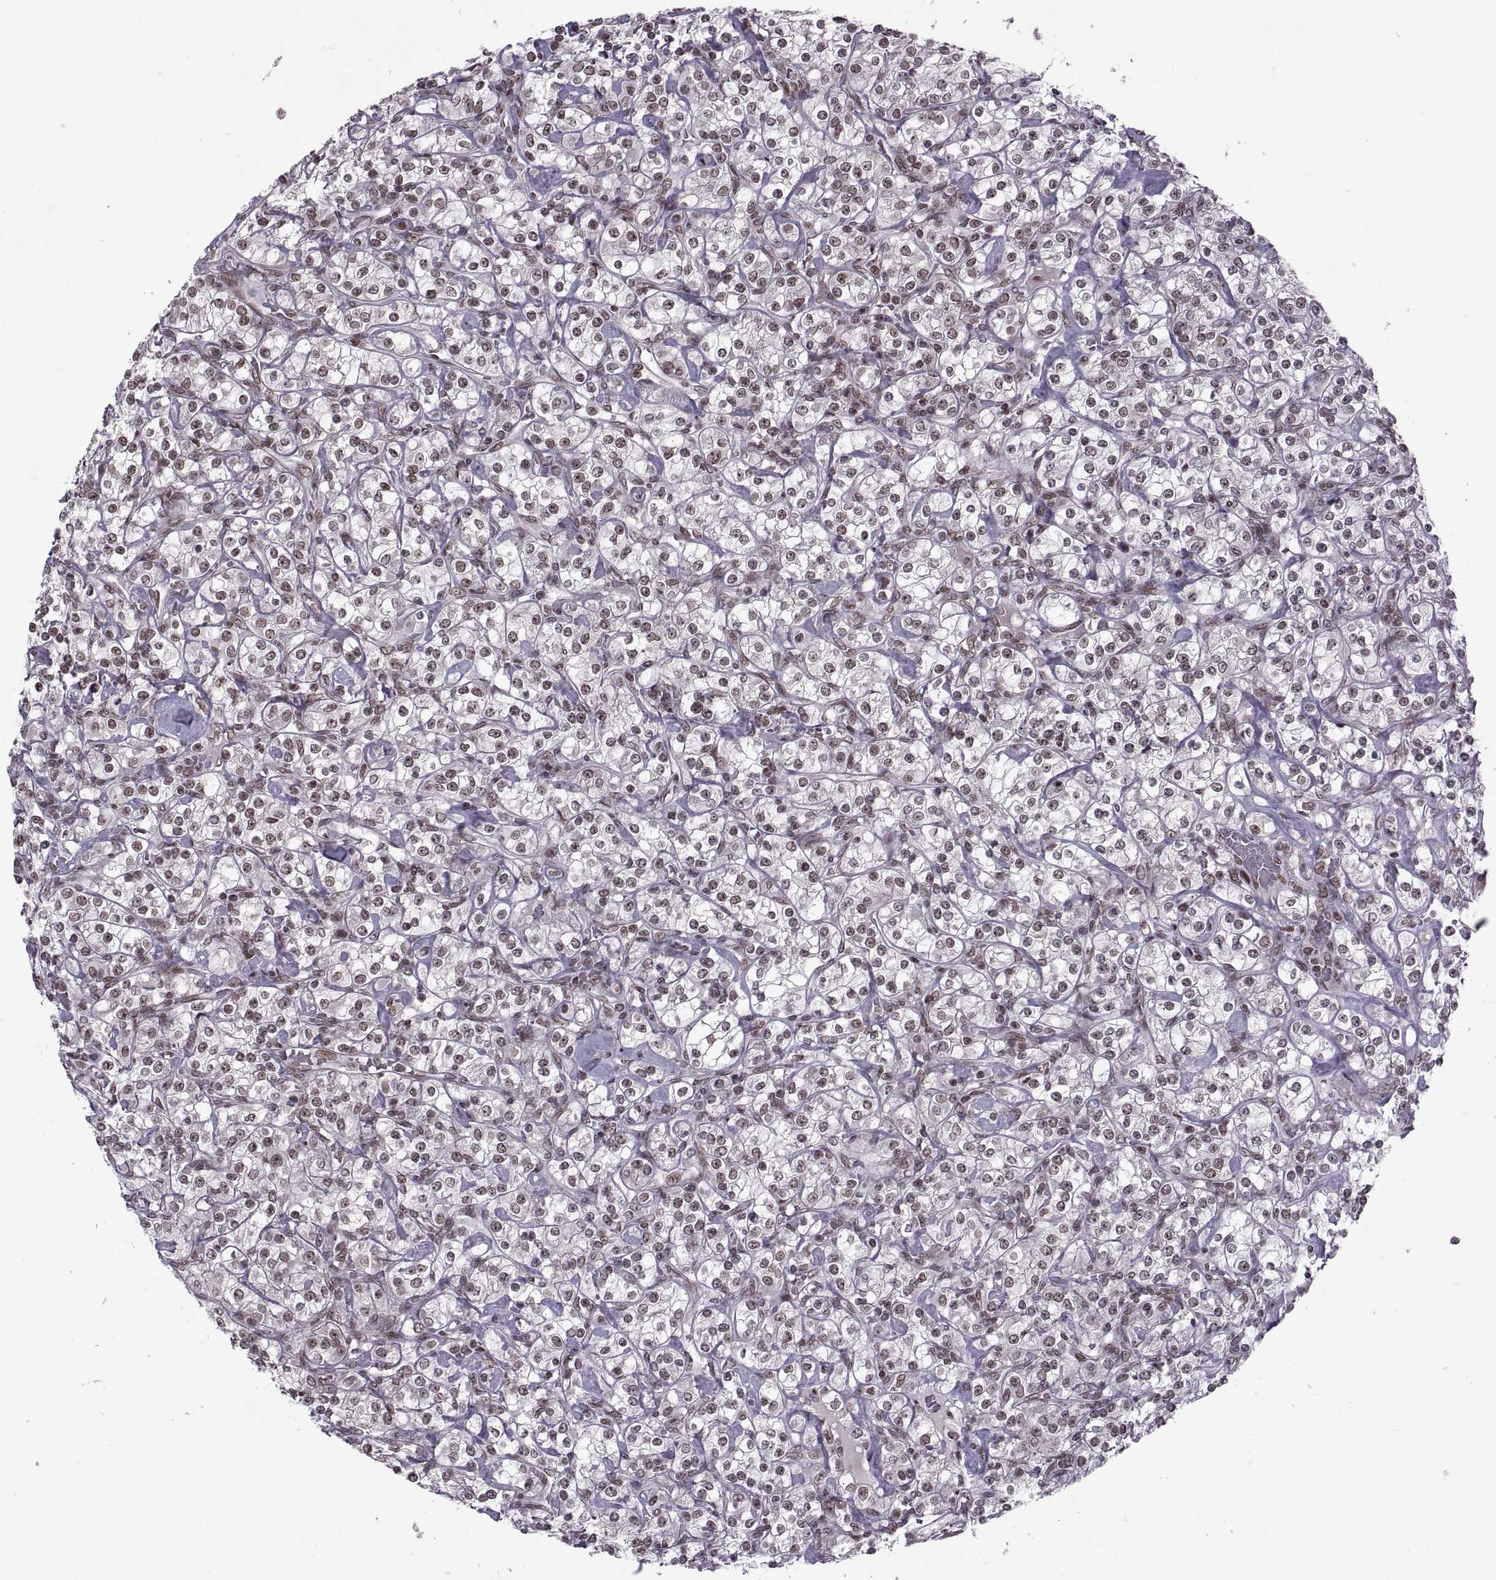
{"staining": {"intensity": "strong", "quantity": "25%-75%", "location": "nuclear"}, "tissue": "renal cancer", "cell_type": "Tumor cells", "image_type": "cancer", "snomed": [{"axis": "morphology", "description": "Adenocarcinoma, NOS"}, {"axis": "topography", "description": "Kidney"}], "caption": "Immunohistochemical staining of renal adenocarcinoma reveals strong nuclear protein expression in about 25%-75% of tumor cells.", "gene": "MT1E", "patient": {"sex": "male", "age": 77}}